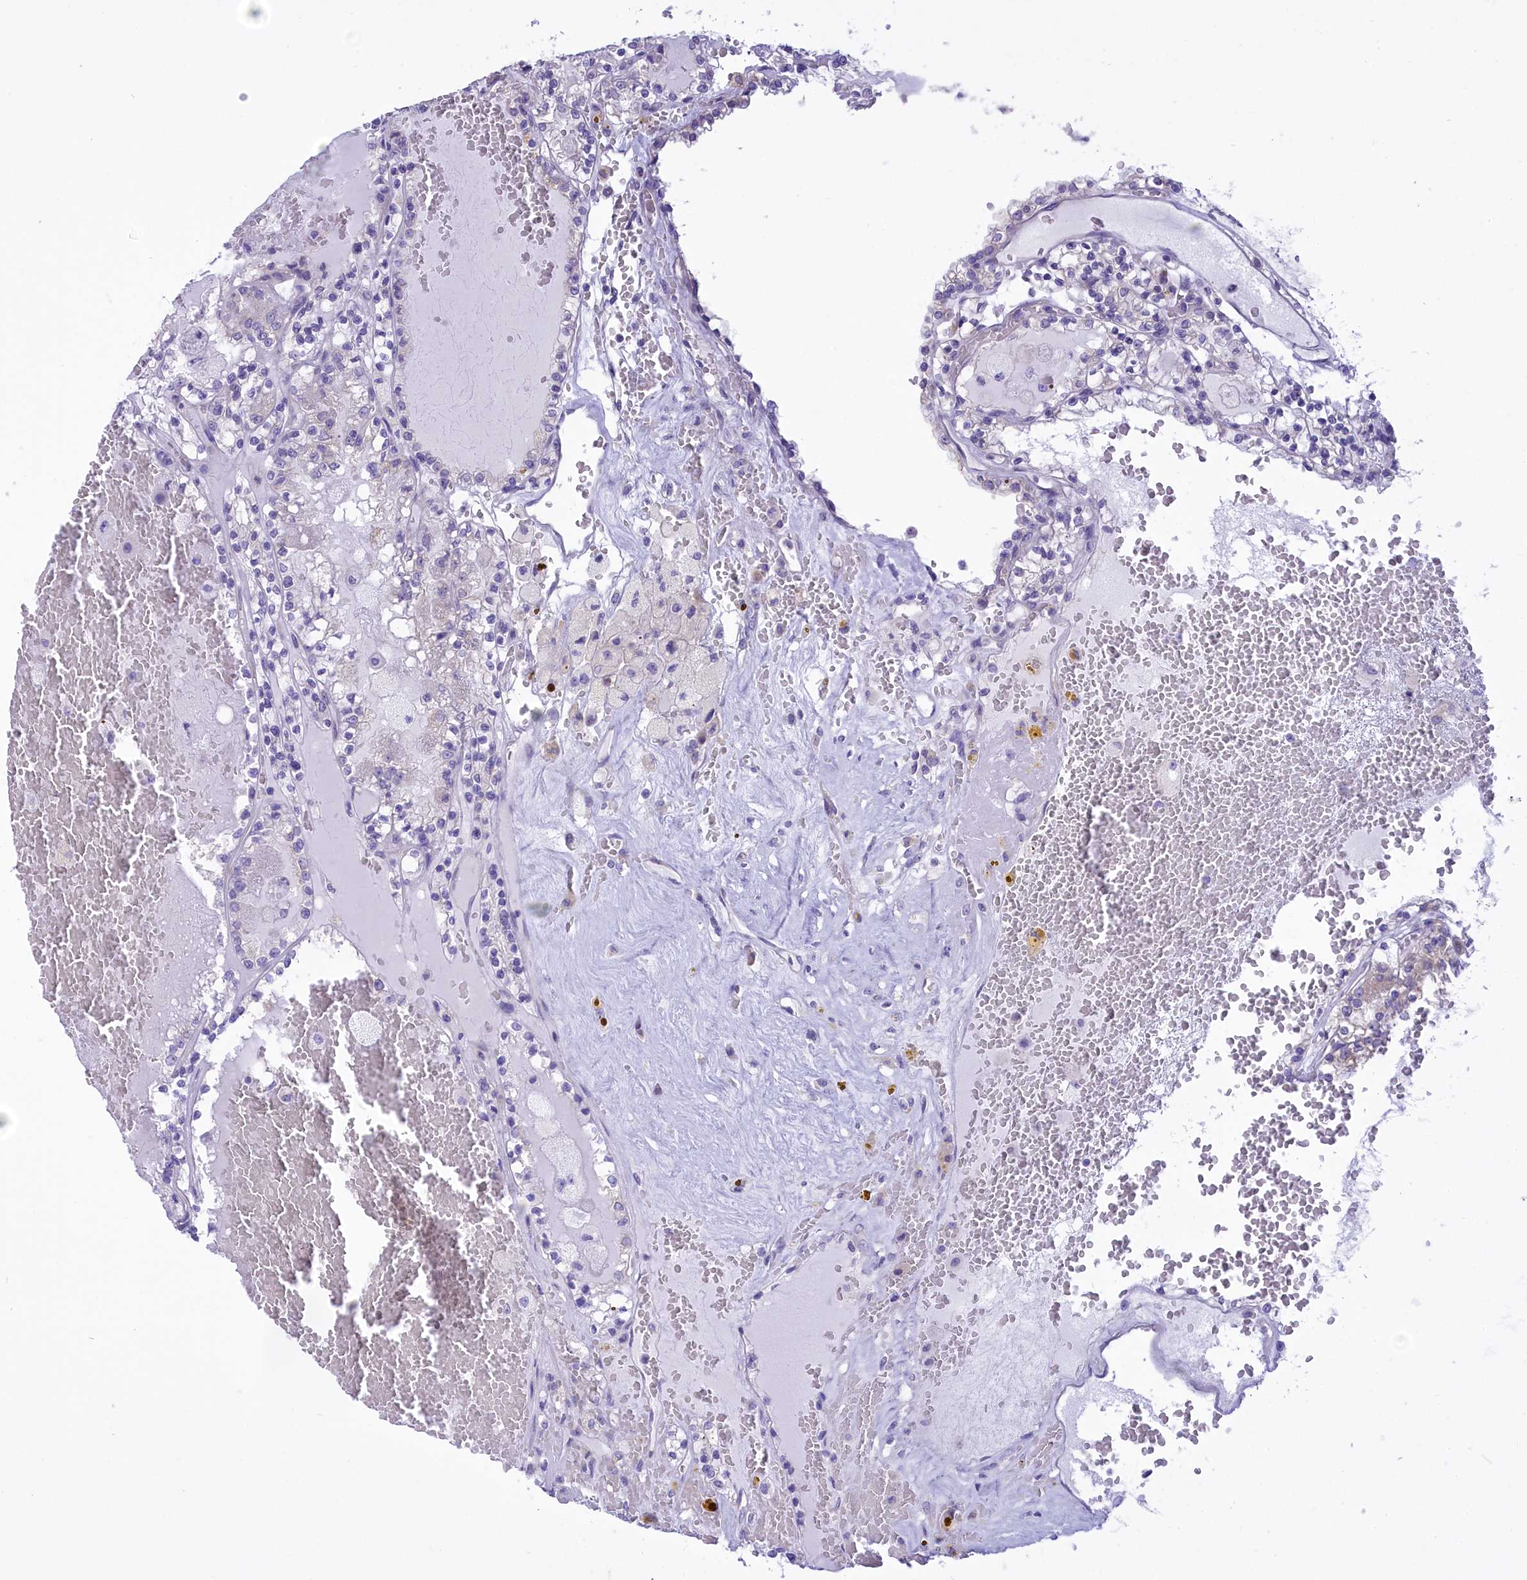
{"staining": {"intensity": "negative", "quantity": "none", "location": "none"}, "tissue": "renal cancer", "cell_type": "Tumor cells", "image_type": "cancer", "snomed": [{"axis": "morphology", "description": "Adenocarcinoma, NOS"}, {"axis": "topography", "description": "Kidney"}], "caption": "Tumor cells are negative for brown protein staining in adenocarcinoma (renal).", "gene": "DCAF16", "patient": {"sex": "female", "age": 56}}